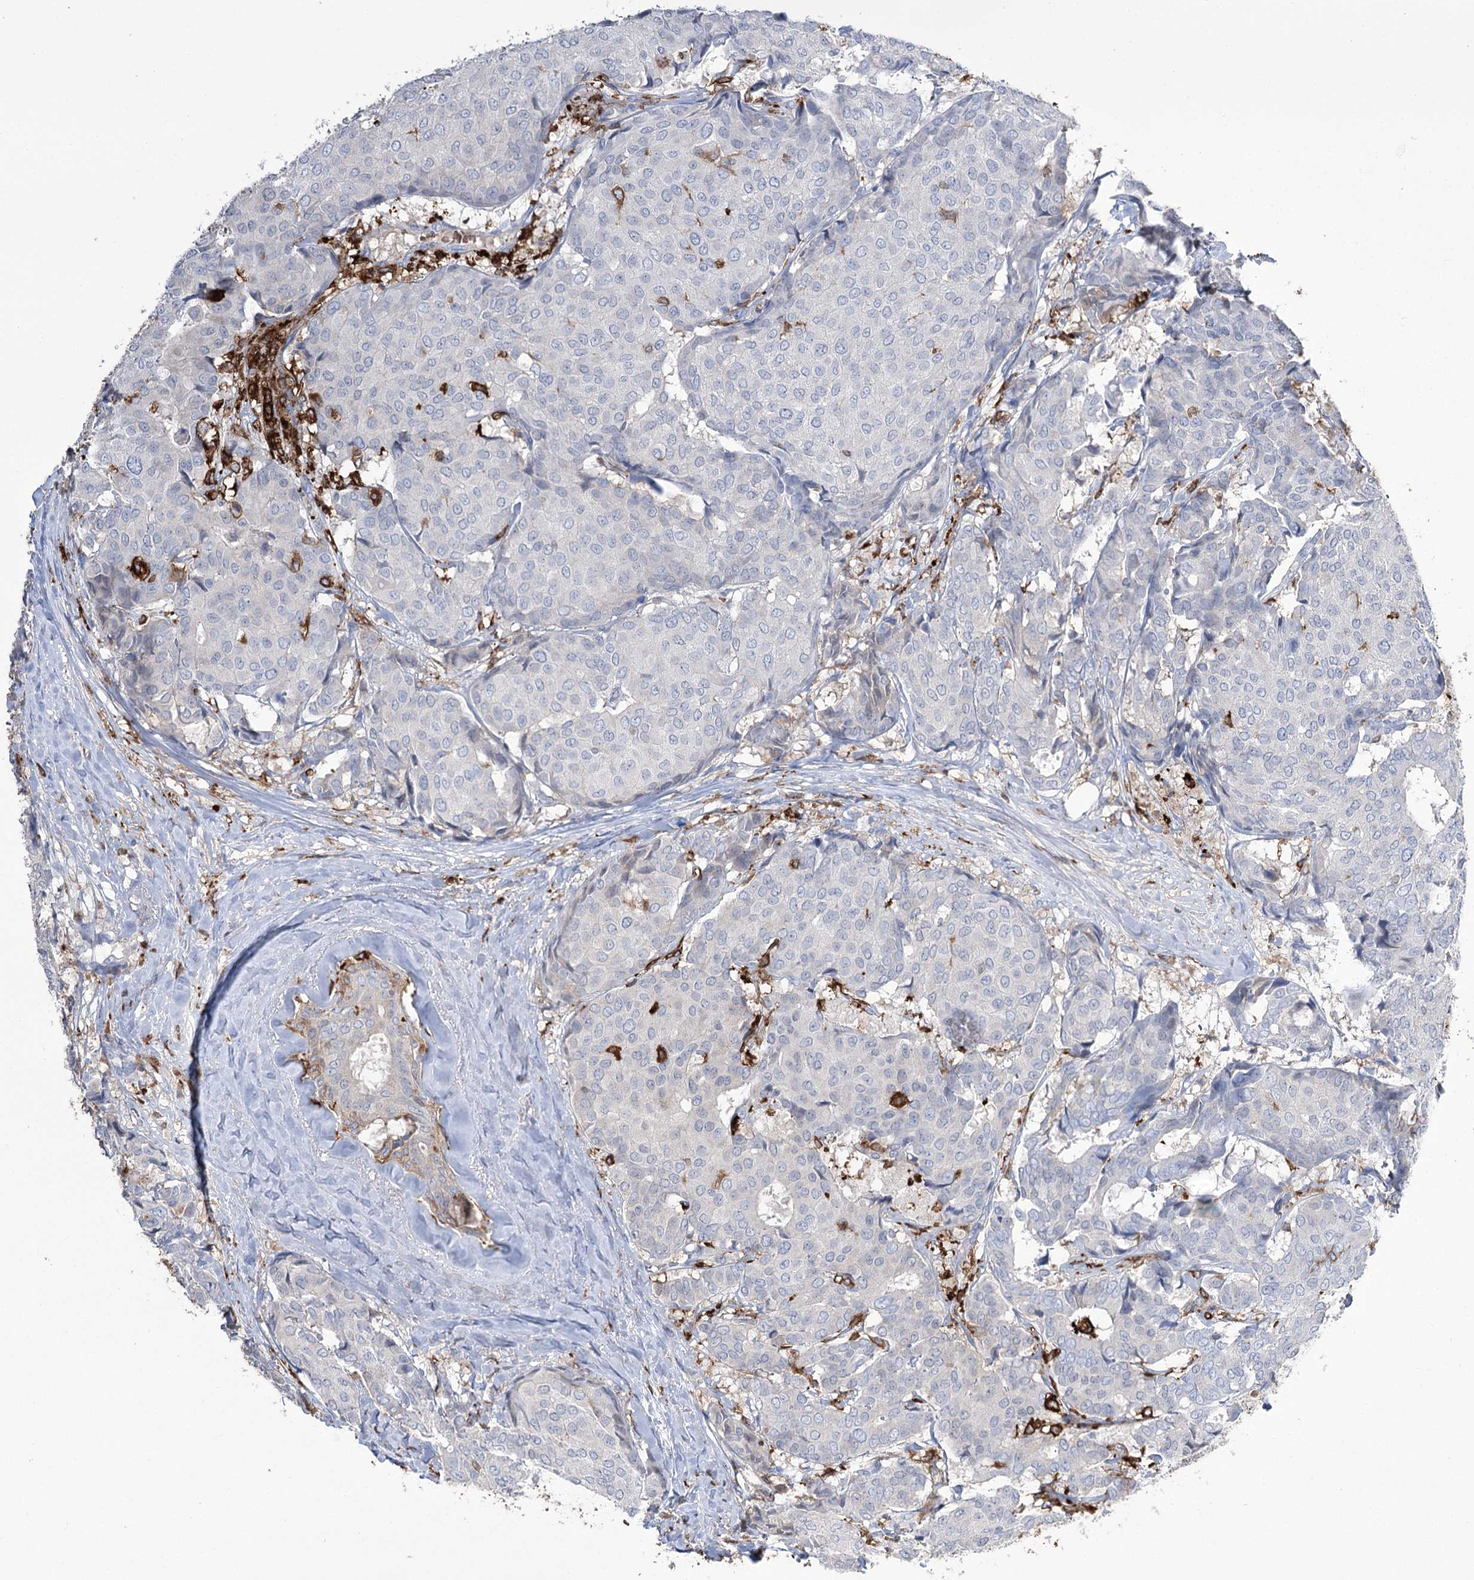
{"staining": {"intensity": "negative", "quantity": "none", "location": "none"}, "tissue": "breast cancer", "cell_type": "Tumor cells", "image_type": "cancer", "snomed": [{"axis": "morphology", "description": "Duct carcinoma"}, {"axis": "topography", "description": "Breast"}], "caption": "Immunohistochemistry (IHC) image of human breast invasive ductal carcinoma stained for a protein (brown), which reveals no positivity in tumor cells.", "gene": "ZNF622", "patient": {"sex": "female", "age": 75}}